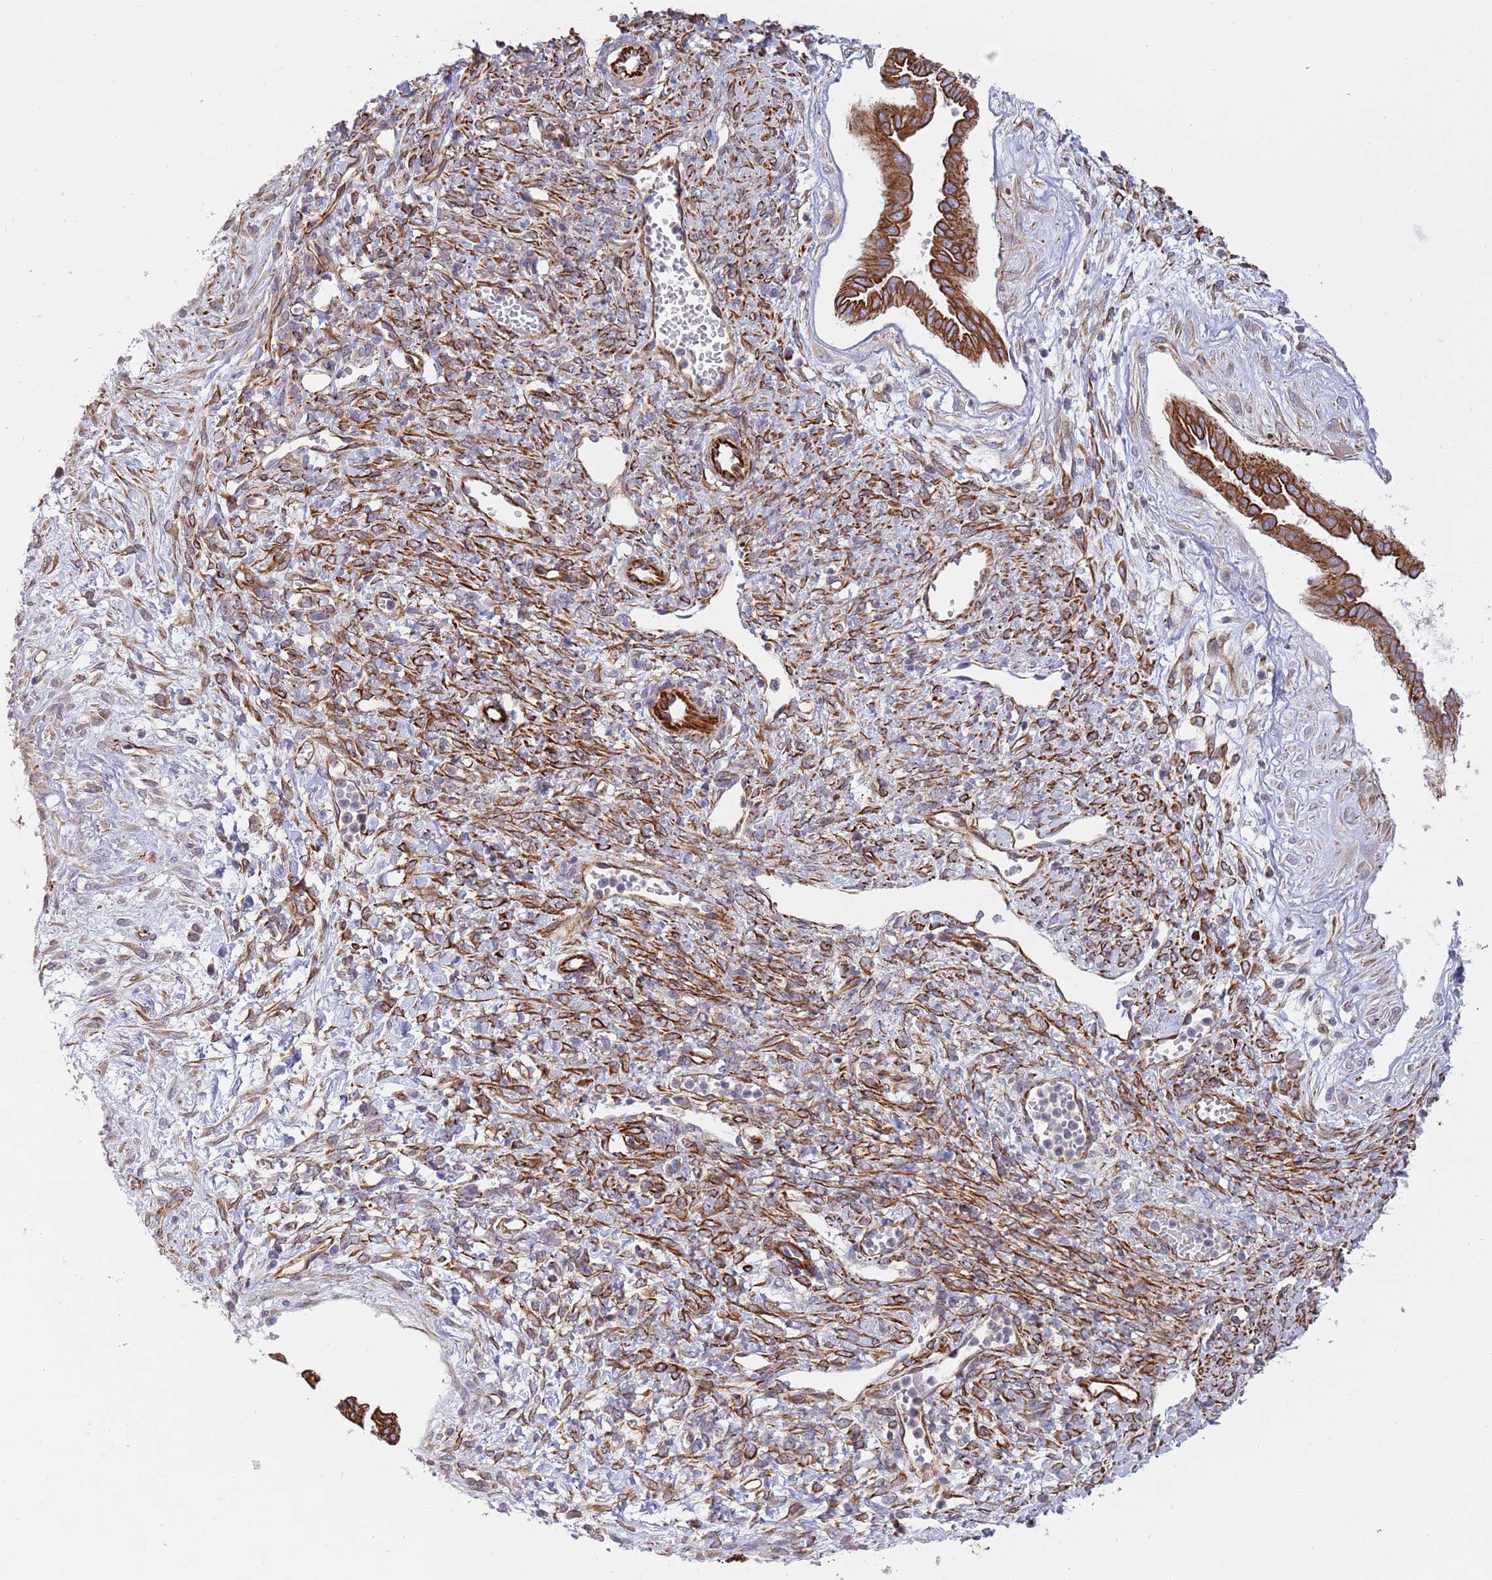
{"staining": {"intensity": "strong", "quantity": ">75%", "location": "cytoplasmic/membranous"}, "tissue": "ovarian cancer", "cell_type": "Tumor cells", "image_type": "cancer", "snomed": [{"axis": "morphology", "description": "Cystadenocarcinoma, mucinous, NOS"}, {"axis": "topography", "description": "Ovary"}], "caption": "A high-resolution image shows immunohistochemistry (IHC) staining of ovarian cancer (mucinous cystadenocarcinoma), which reveals strong cytoplasmic/membranous staining in about >75% of tumor cells.", "gene": "MOGAT1", "patient": {"sex": "female", "age": 73}}